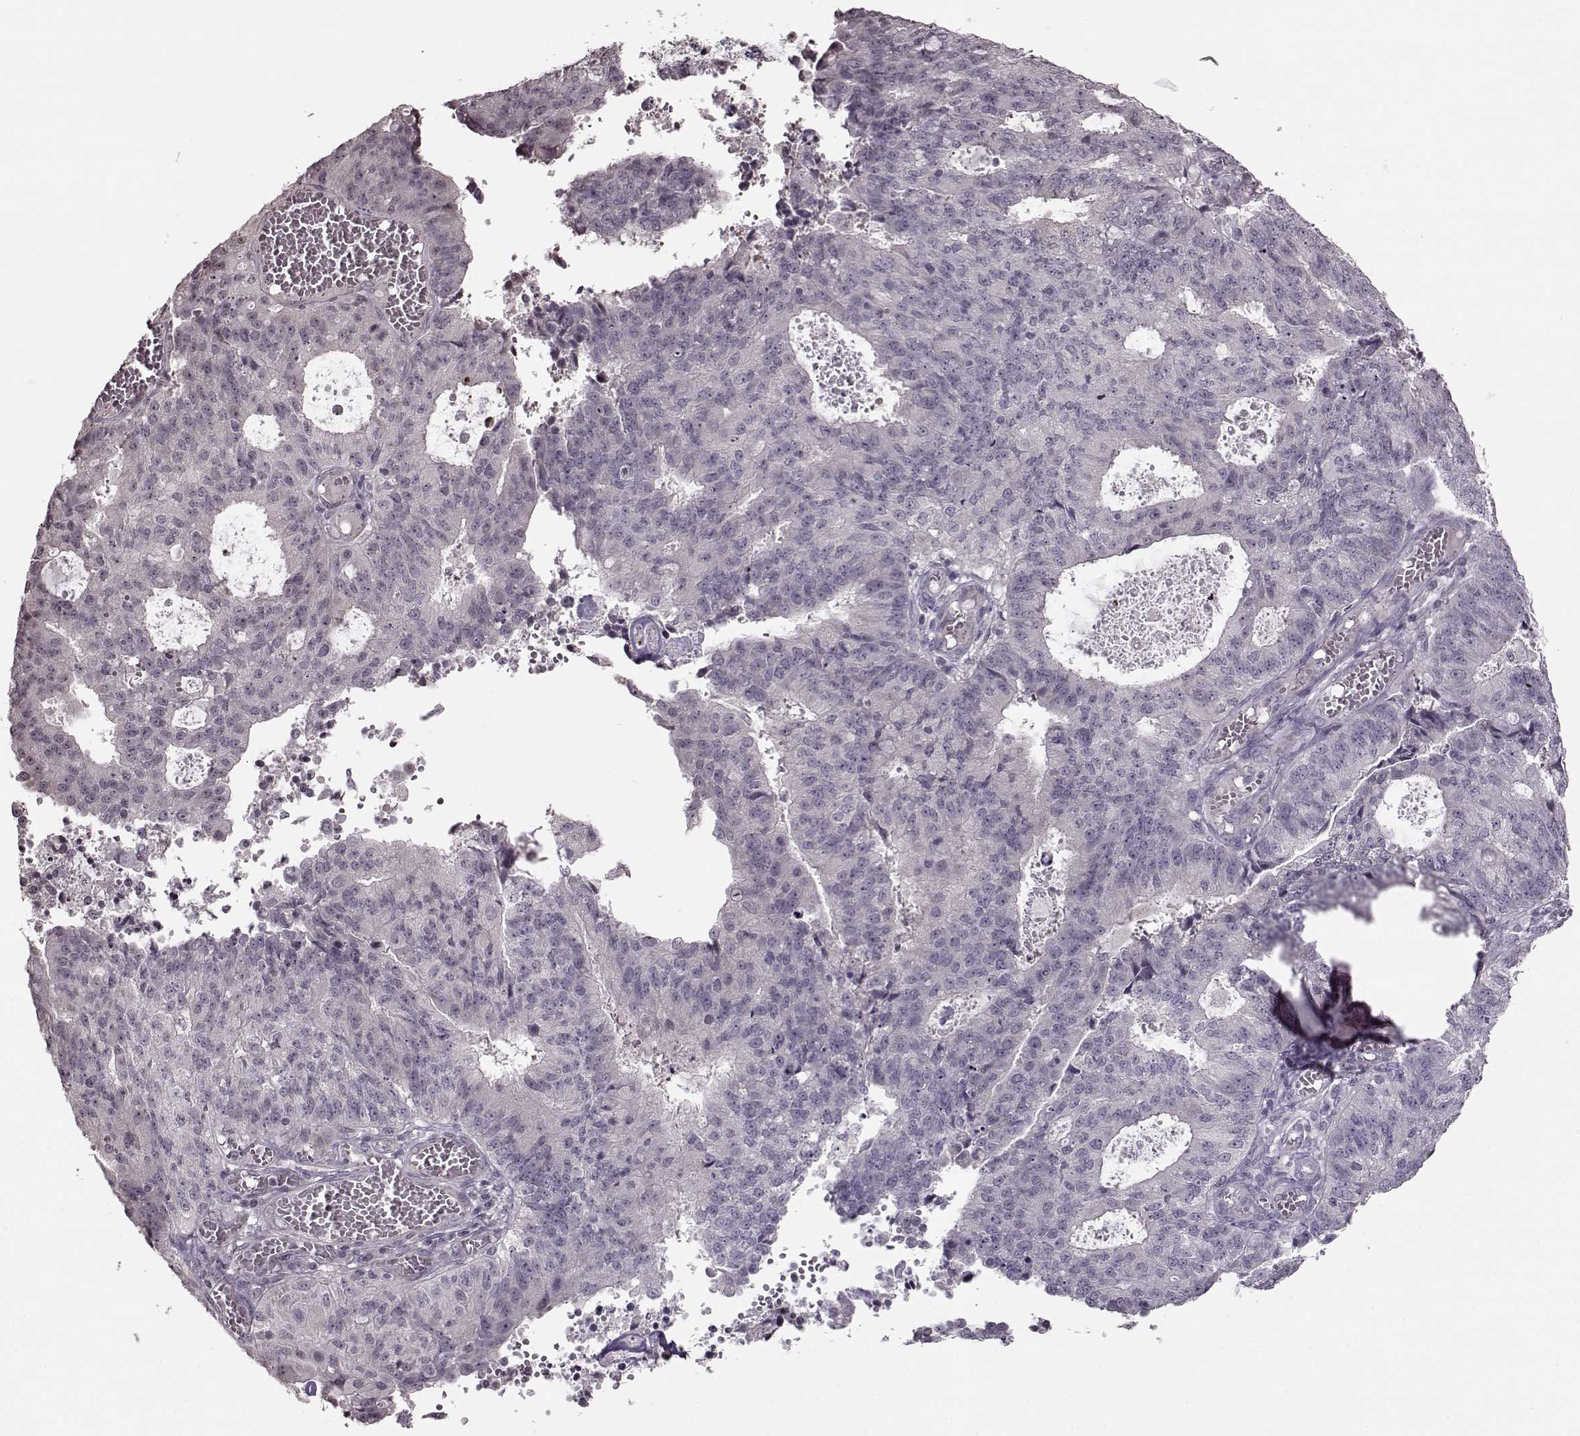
{"staining": {"intensity": "negative", "quantity": "none", "location": "none"}, "tissue": "endometrial cancer", "cell_type": "Tumor cells", "image_type": "cancer", "snomed": [{"axis": "morphology", "description": "Adenocarcinoma, NOS"}, {"axis": "topography", "description": "Endometrium"}], "caption": "DAB immunohistochemical staining of human endometrial cancer (adenocarcinoma) shows no significant expression in tumor cells.", "gene": "FSHB", "patient": {"sex": "female", "age": 82}}